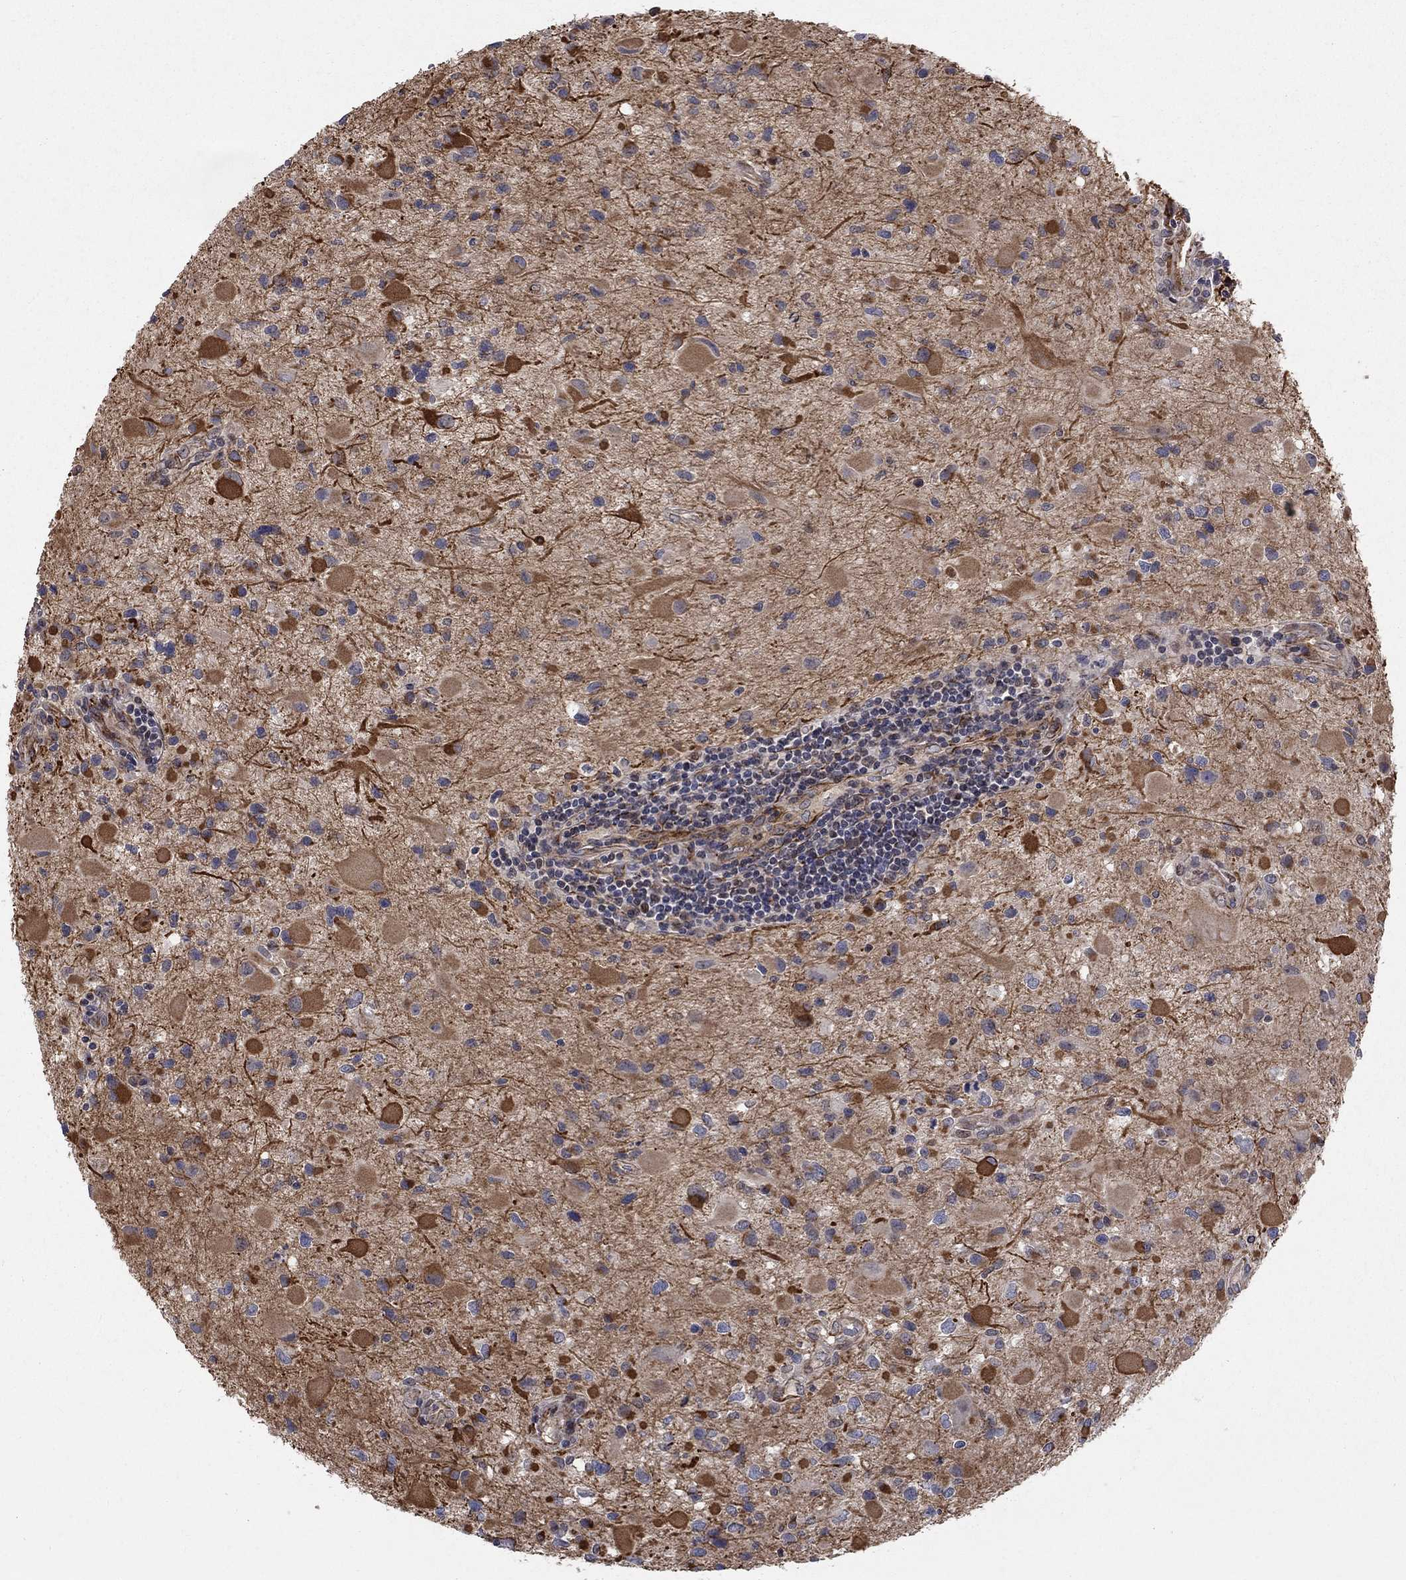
{"staining": {"intensity": "moderate", "quantity": "25%-75%", "location": "cytoplasmic/membranous"}, "tissue": "glioma", "cell_type": "Tumor cells", "image_type": "cancer", "snomed": [{"axis": "morphology", "description": "Glioma, malignant, Low grade"}, {"axis": "topography", "description": "Brain"}], "caption": "Protein expression analysis of glioma demonstrates moderate cytoplasmic/membranous staining in about 25%-75% of tumor cells. Immunohistochemistry stains the protein of interest in brown and the nuclei are stained blue.", "gene": "MSRA", "patient": {"sex": "female", "age": 32}}